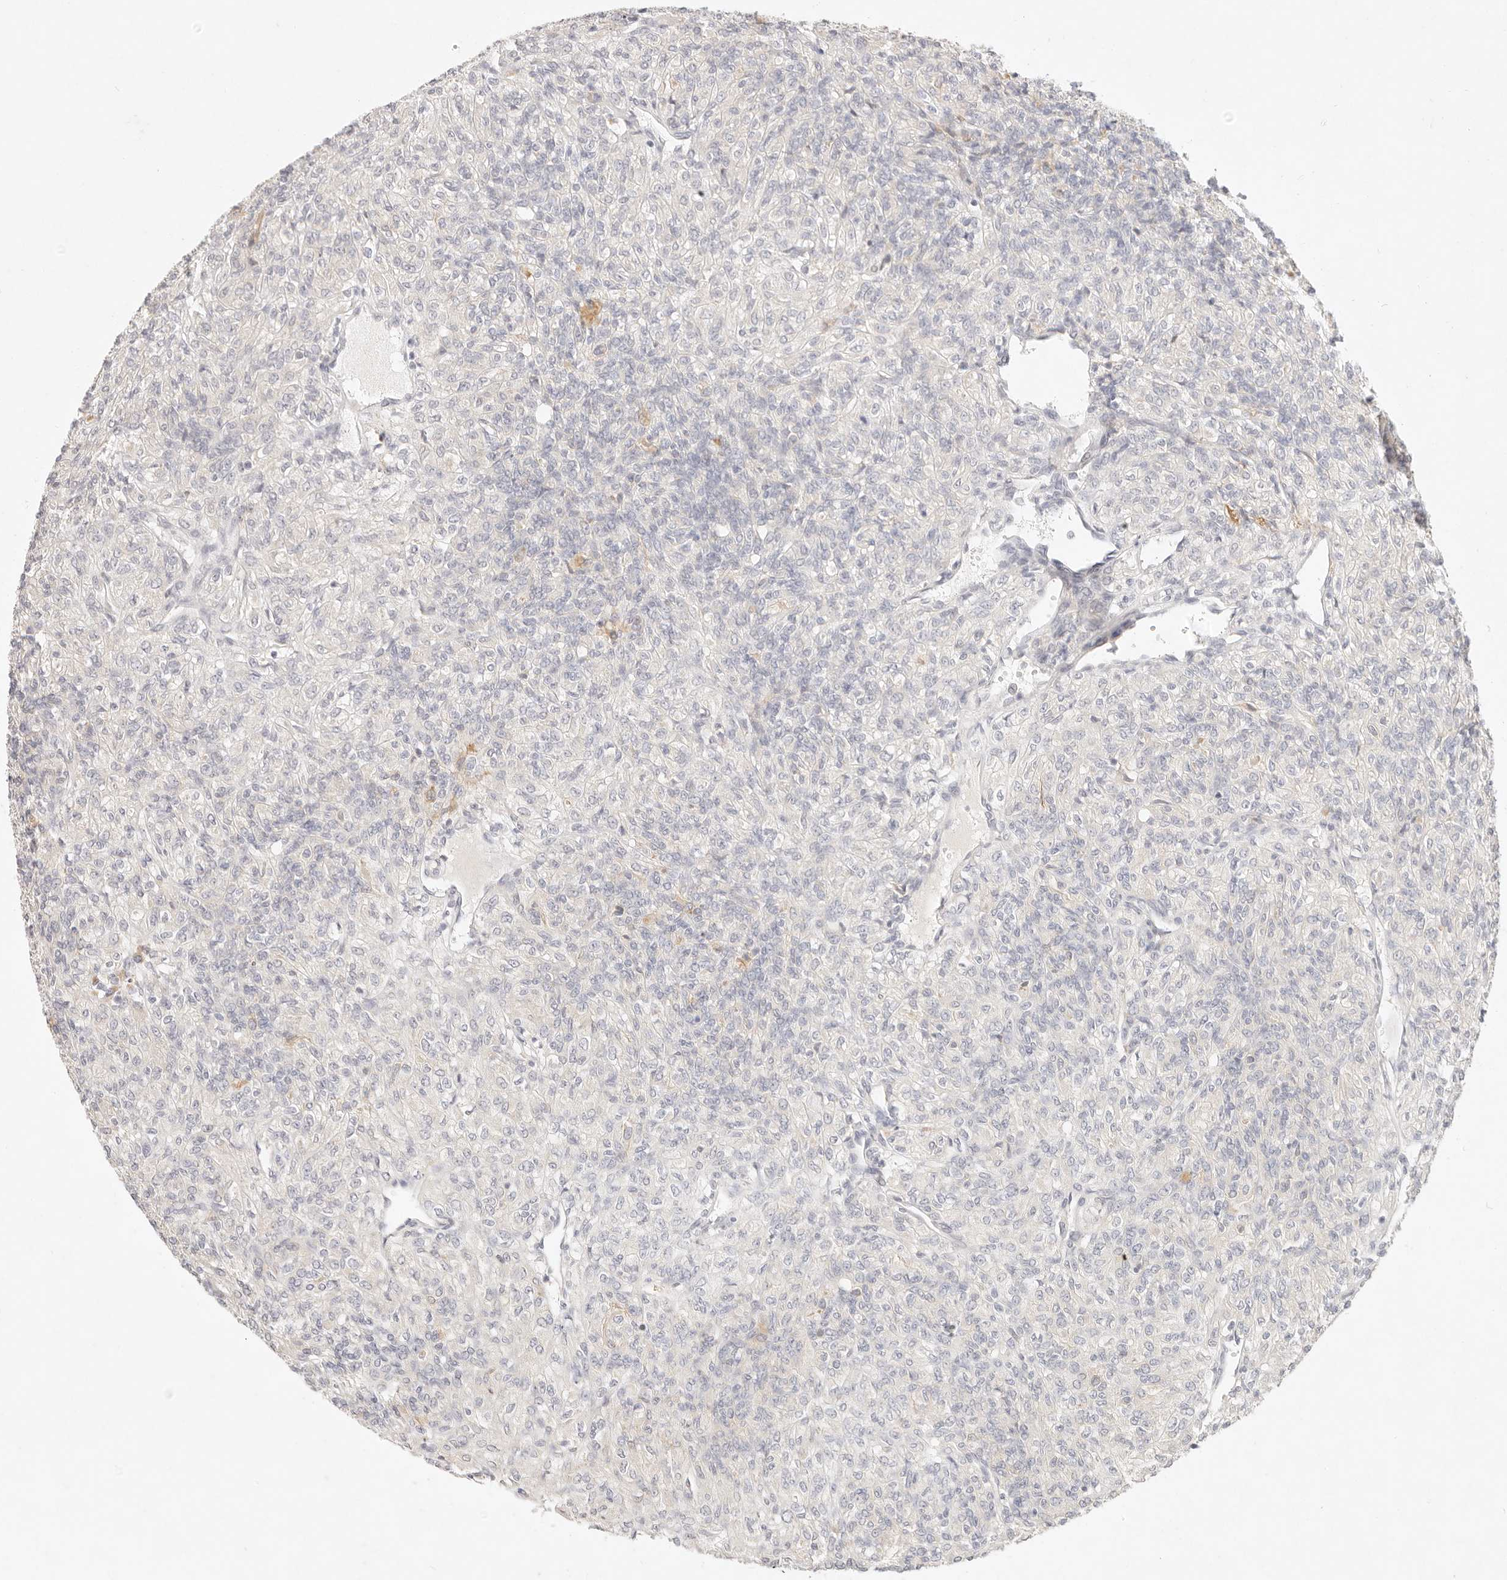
{"staining": {"intensity": "negative", "quantity": "none", "location": "none"}, "tissue": "renal cancer", "cell_type": "Tumor cells", "image_type": "cancer", "snomed": [{"axis": "morphology", "description": "Adenocarcinoma, NOS"}, {"axis": "topography", "description": "Kidney"}], "caption": "Tumor cells are negative for brown protein staining in renal cancer (adenocarcinoma).", "gene": "GPR84", "patient": {"sex": "male", "age": 77}}